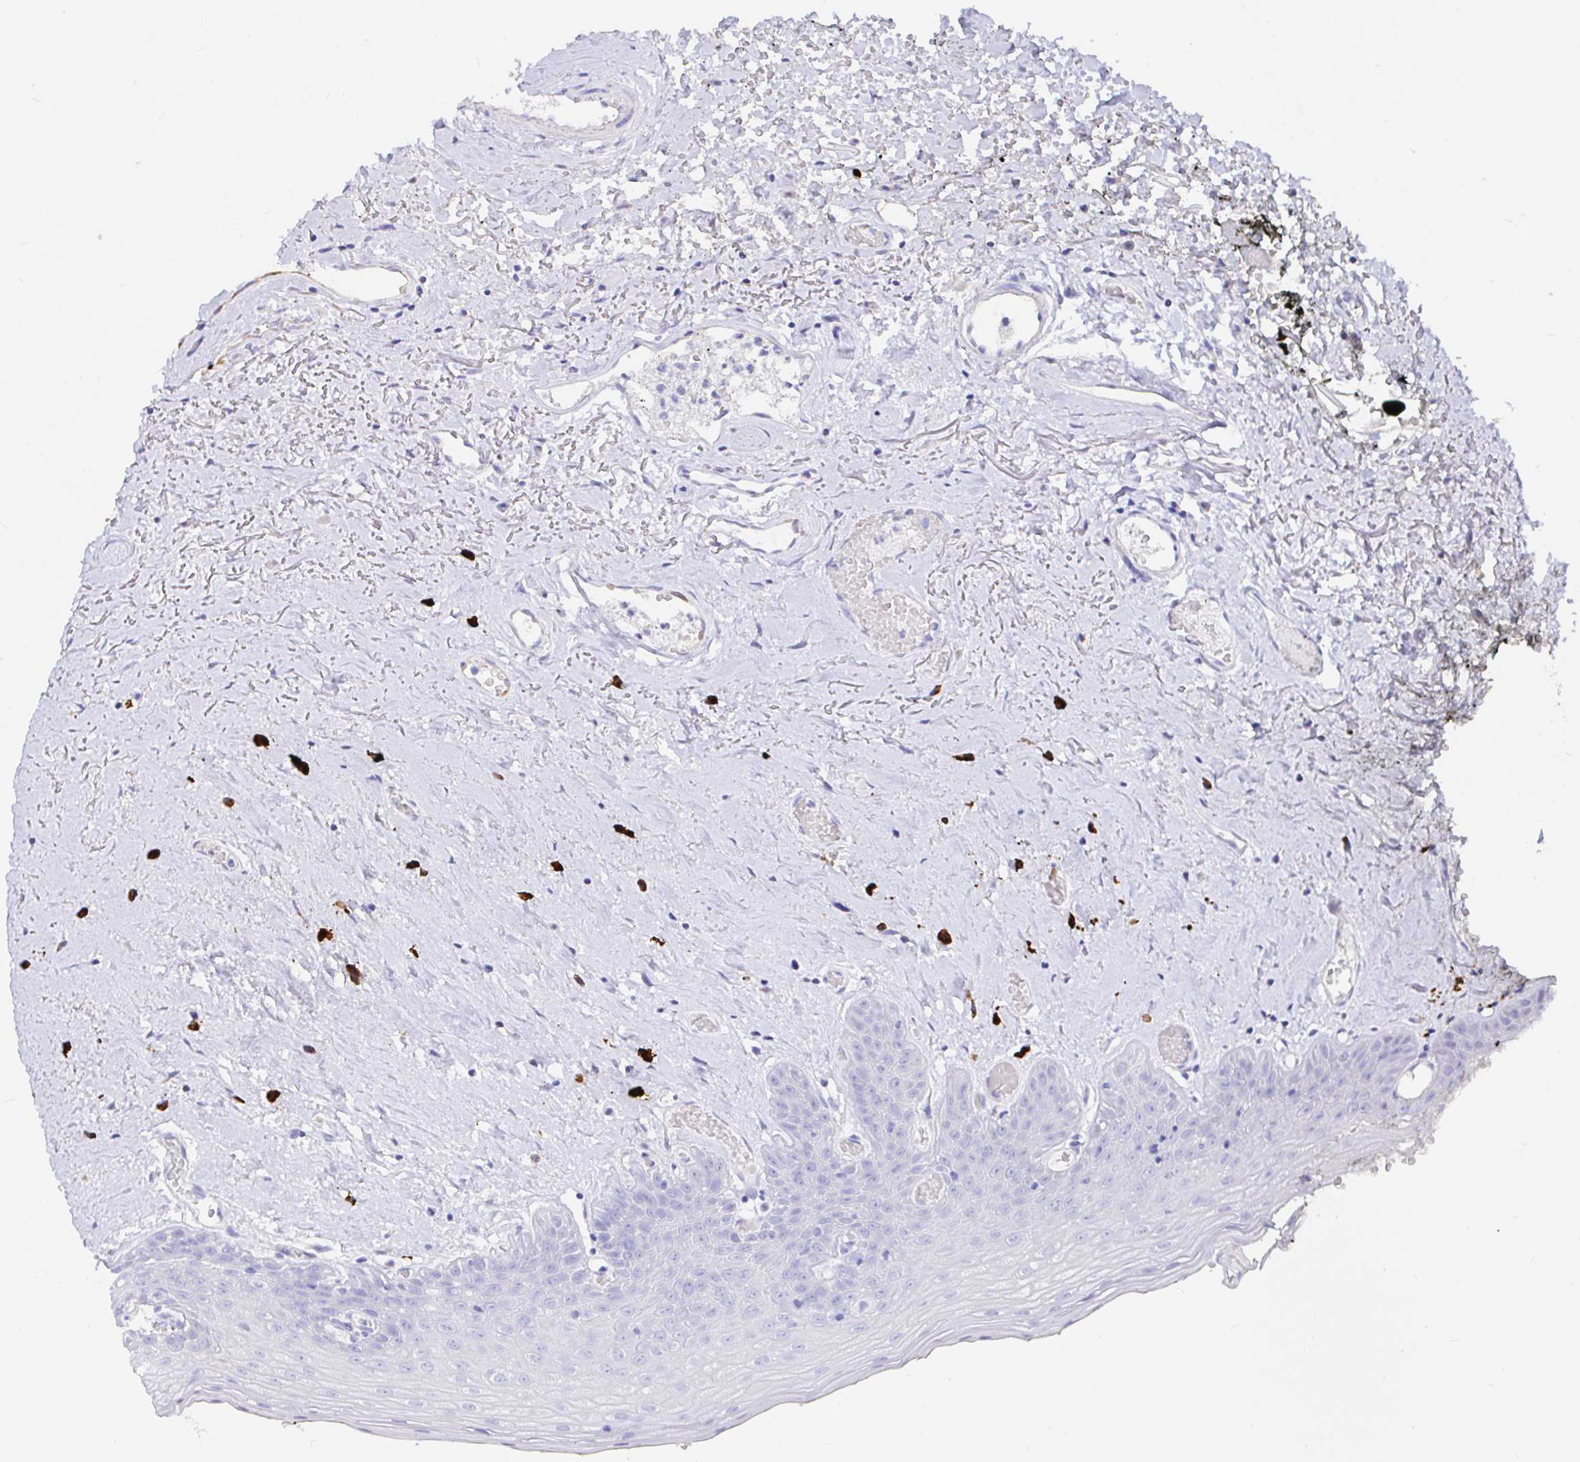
{"staining": {"intensity": "negative", "quantity": "none", "location": "none"}, "tissue": "oral mucosa", "cell_type": "Squamous epithelial cells", "image_type": "normal", "snomed": [{"axis": "morphology", "description": "Normal tissue, NOS"}, {"axis": "morphology", "description": "Squamous cell carcinoma, NOS"}, {"axis": "topography", "description": "Oral tissue"}, {"axis": "topography", "description": "Peripheral nerve tissue"}, {"axis": "topography", "description": "Head-Neck"}], "caption": "Squamous epithelial cells show no significant protein staining in benign oral mucosa. (DAB (3,3'-diaminobenzidine) immunohistochemistry (IHC) with hematoxylin counter stain).", "gene": "CCDC62", "patient": {"sex": "female", "age": 59}}